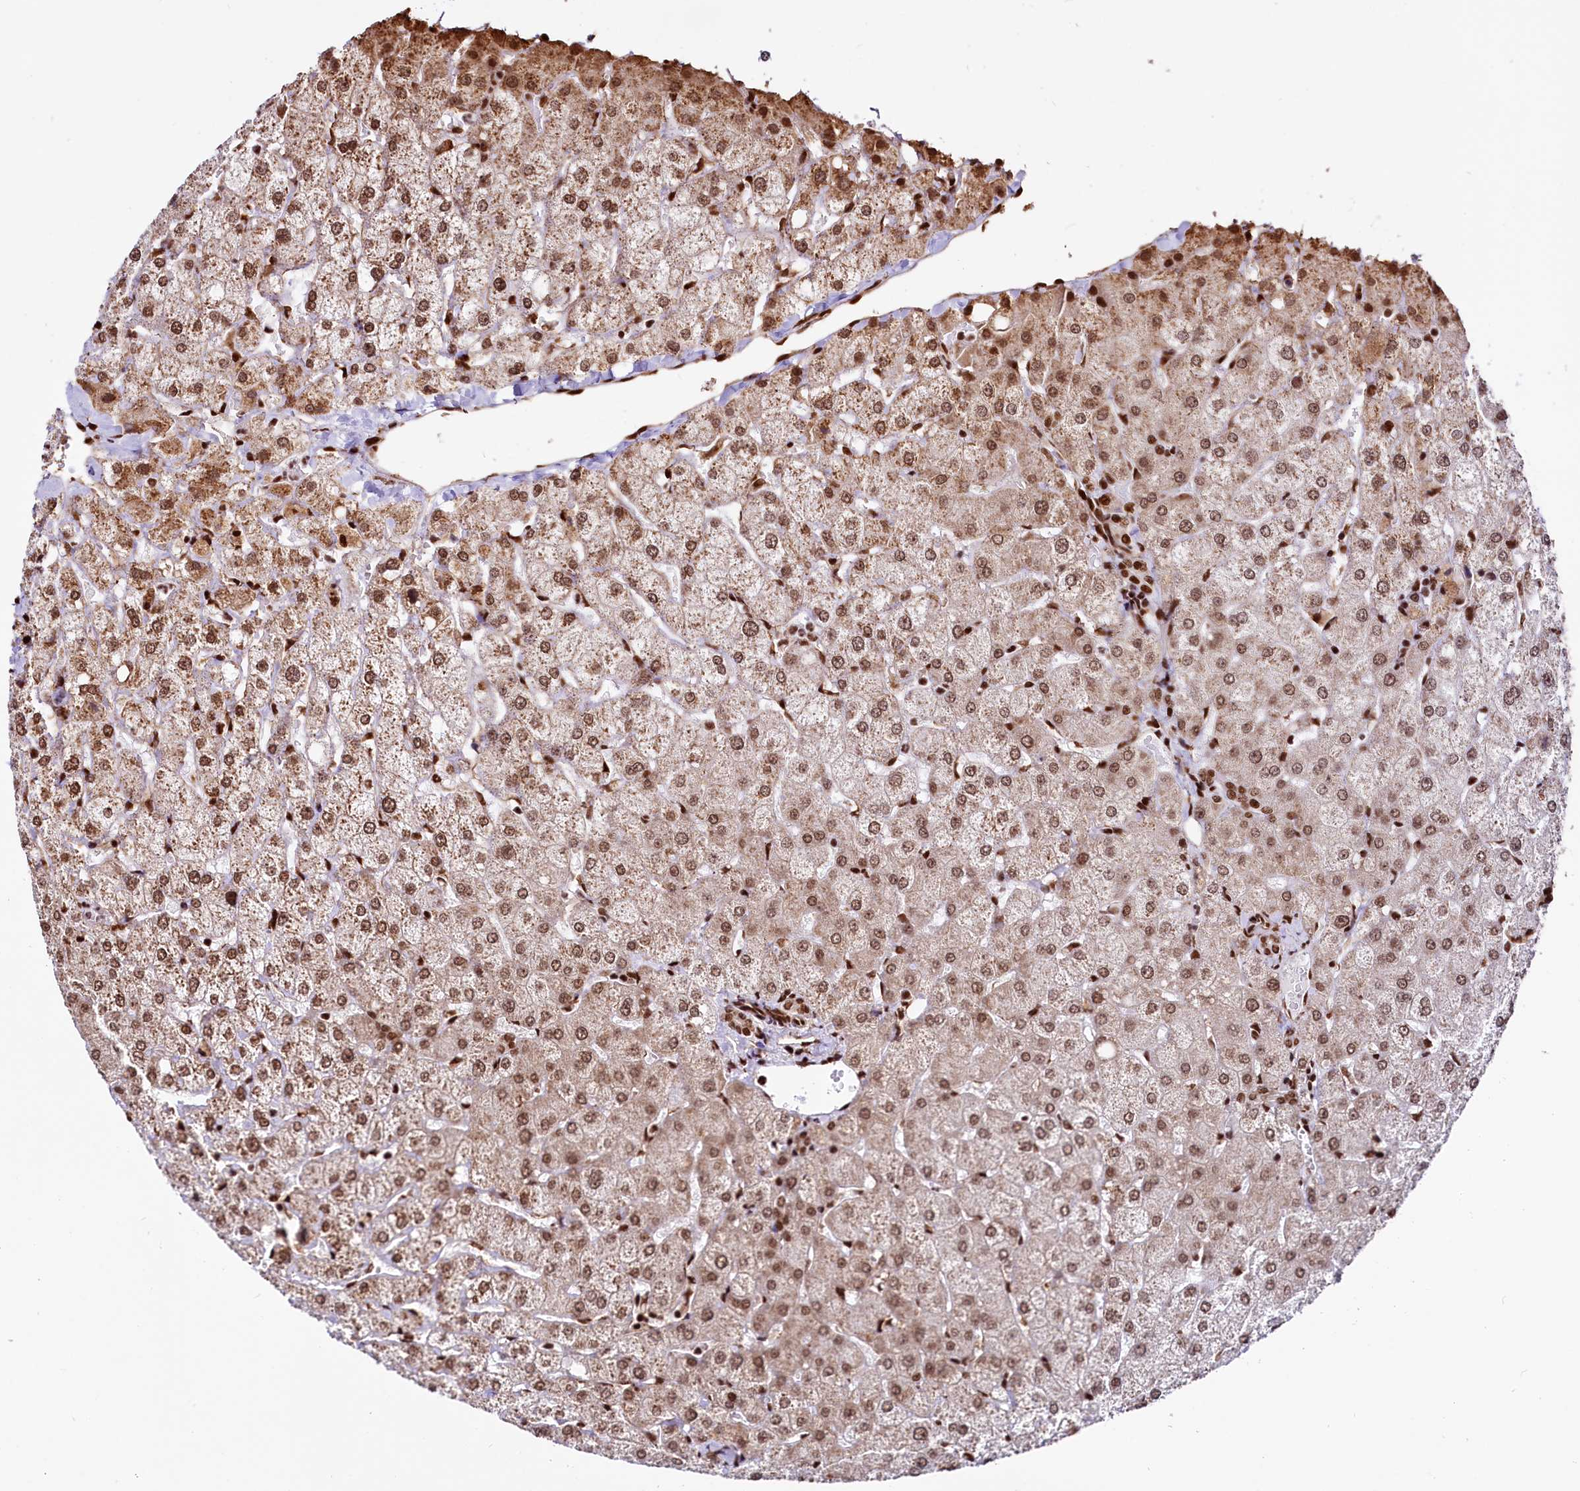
{"staining": {"intensity": "moderate", "quantity": ">75%", "location": "nuclear"}, "tissue": "liver", "cell_type": "Cholangiocytes", "image_type": "normal", "snomed": [{"axis": "morphology", "description": "Normal tissue, NOS"}, {"axis": "topography", "description": "Liver"}], "caption": "Protein analysis of unremarkable liver displays moderate nuclear expression in about >75% of cholangiocytes.", "gene": "PDS5B", "patient": {"sex": "female", "age": 54}}